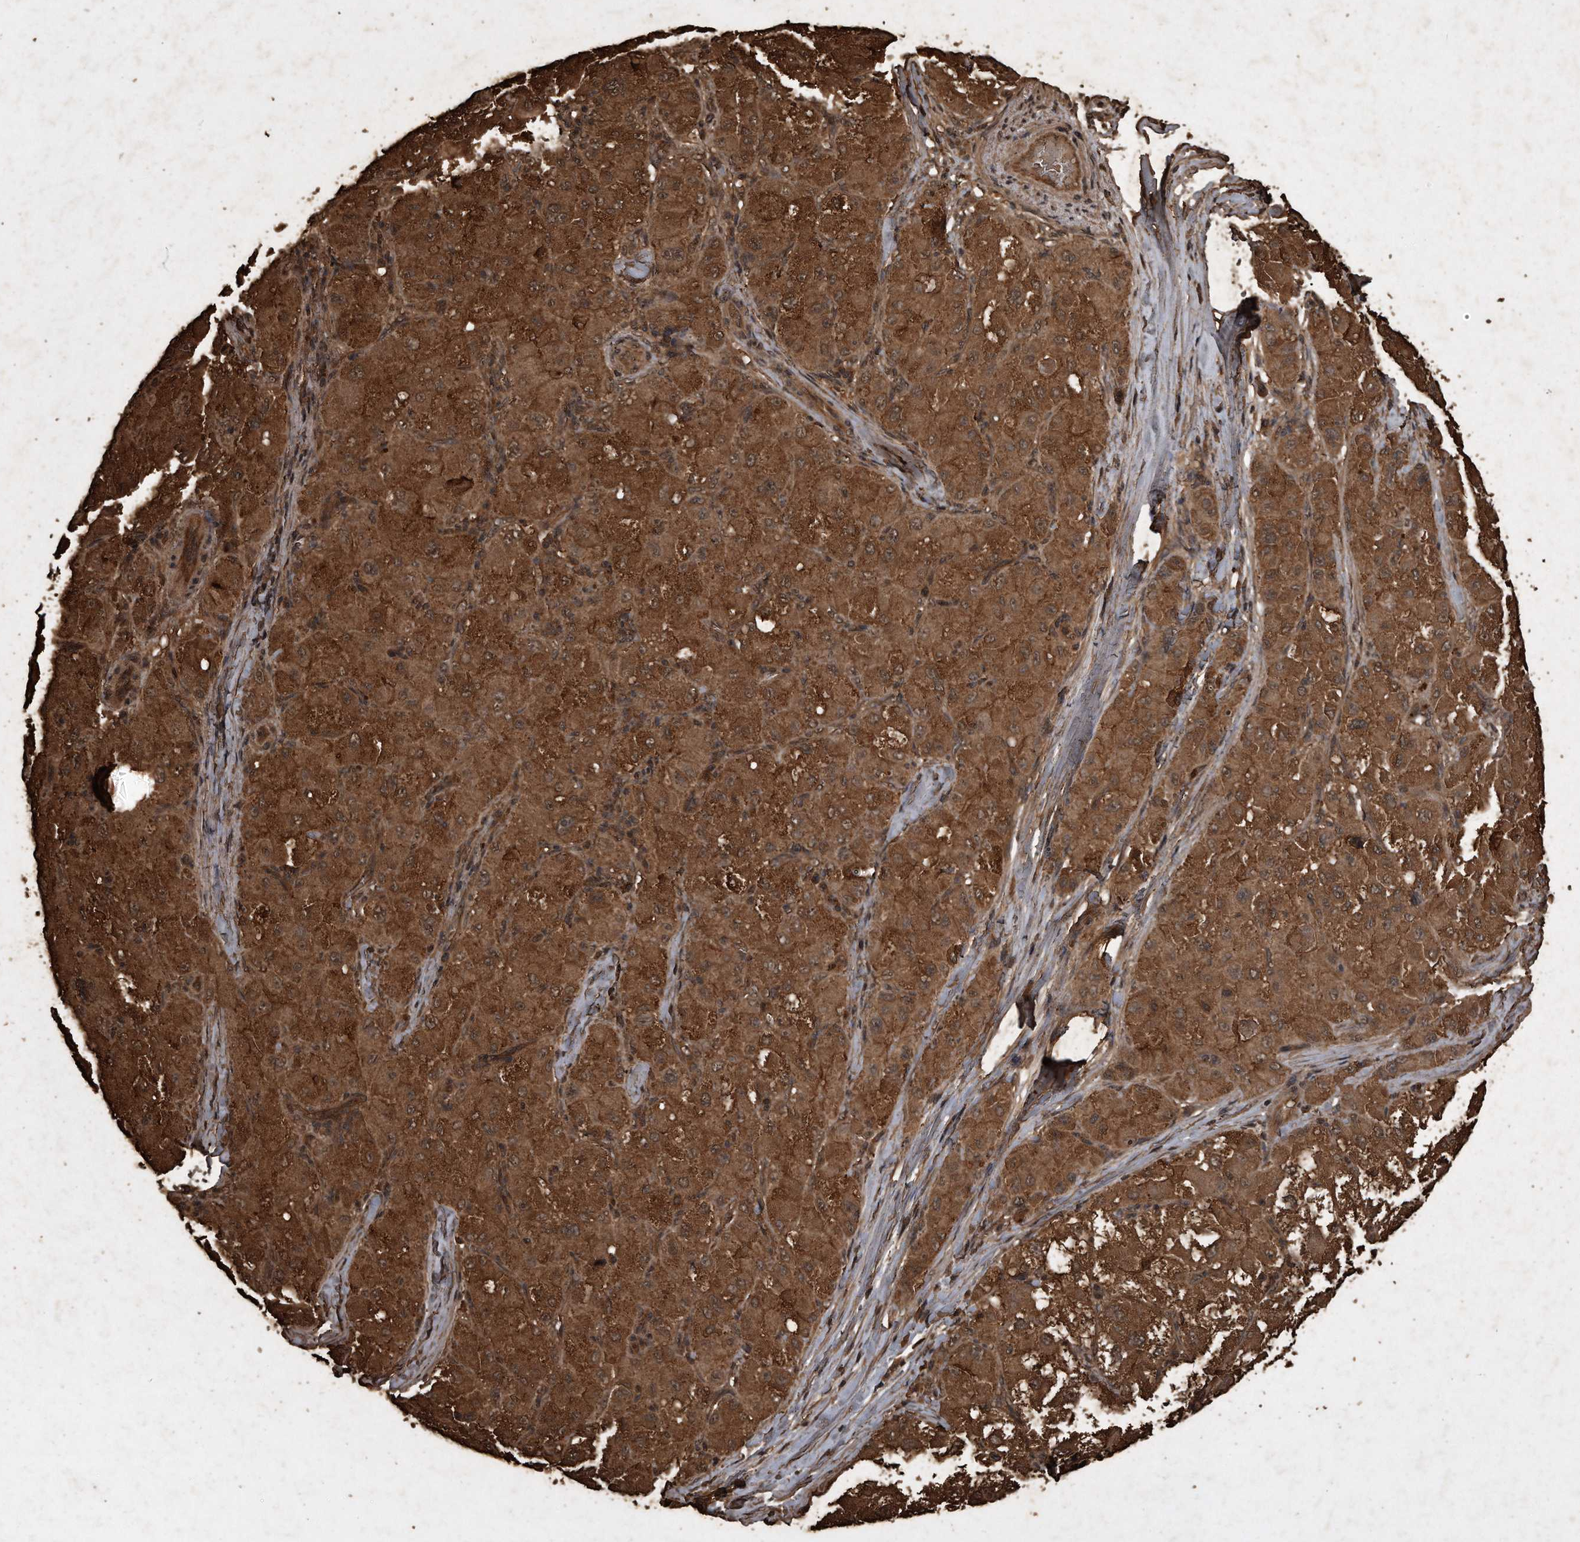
{"staining": {"intensity": "strong", "quantity": ">75%", "location": "cytoplasmic/membranous"}, "tissue": "liver cancer", "cell_type": "Tumor cells", "image_type": "cancer", "snomed": [{"axis": "morphology", "description": "Carcinoma, Hepatocellular, NOS"}, {"axis": "topography", "description": "Liver"}], "caption": "A brown stain highlights strong cytoplasmic/membranous positivity of a protein in human liver cancer tumor cells.", "gene": "CFLAR", "patient": {"sex": "male", "age": 80}}